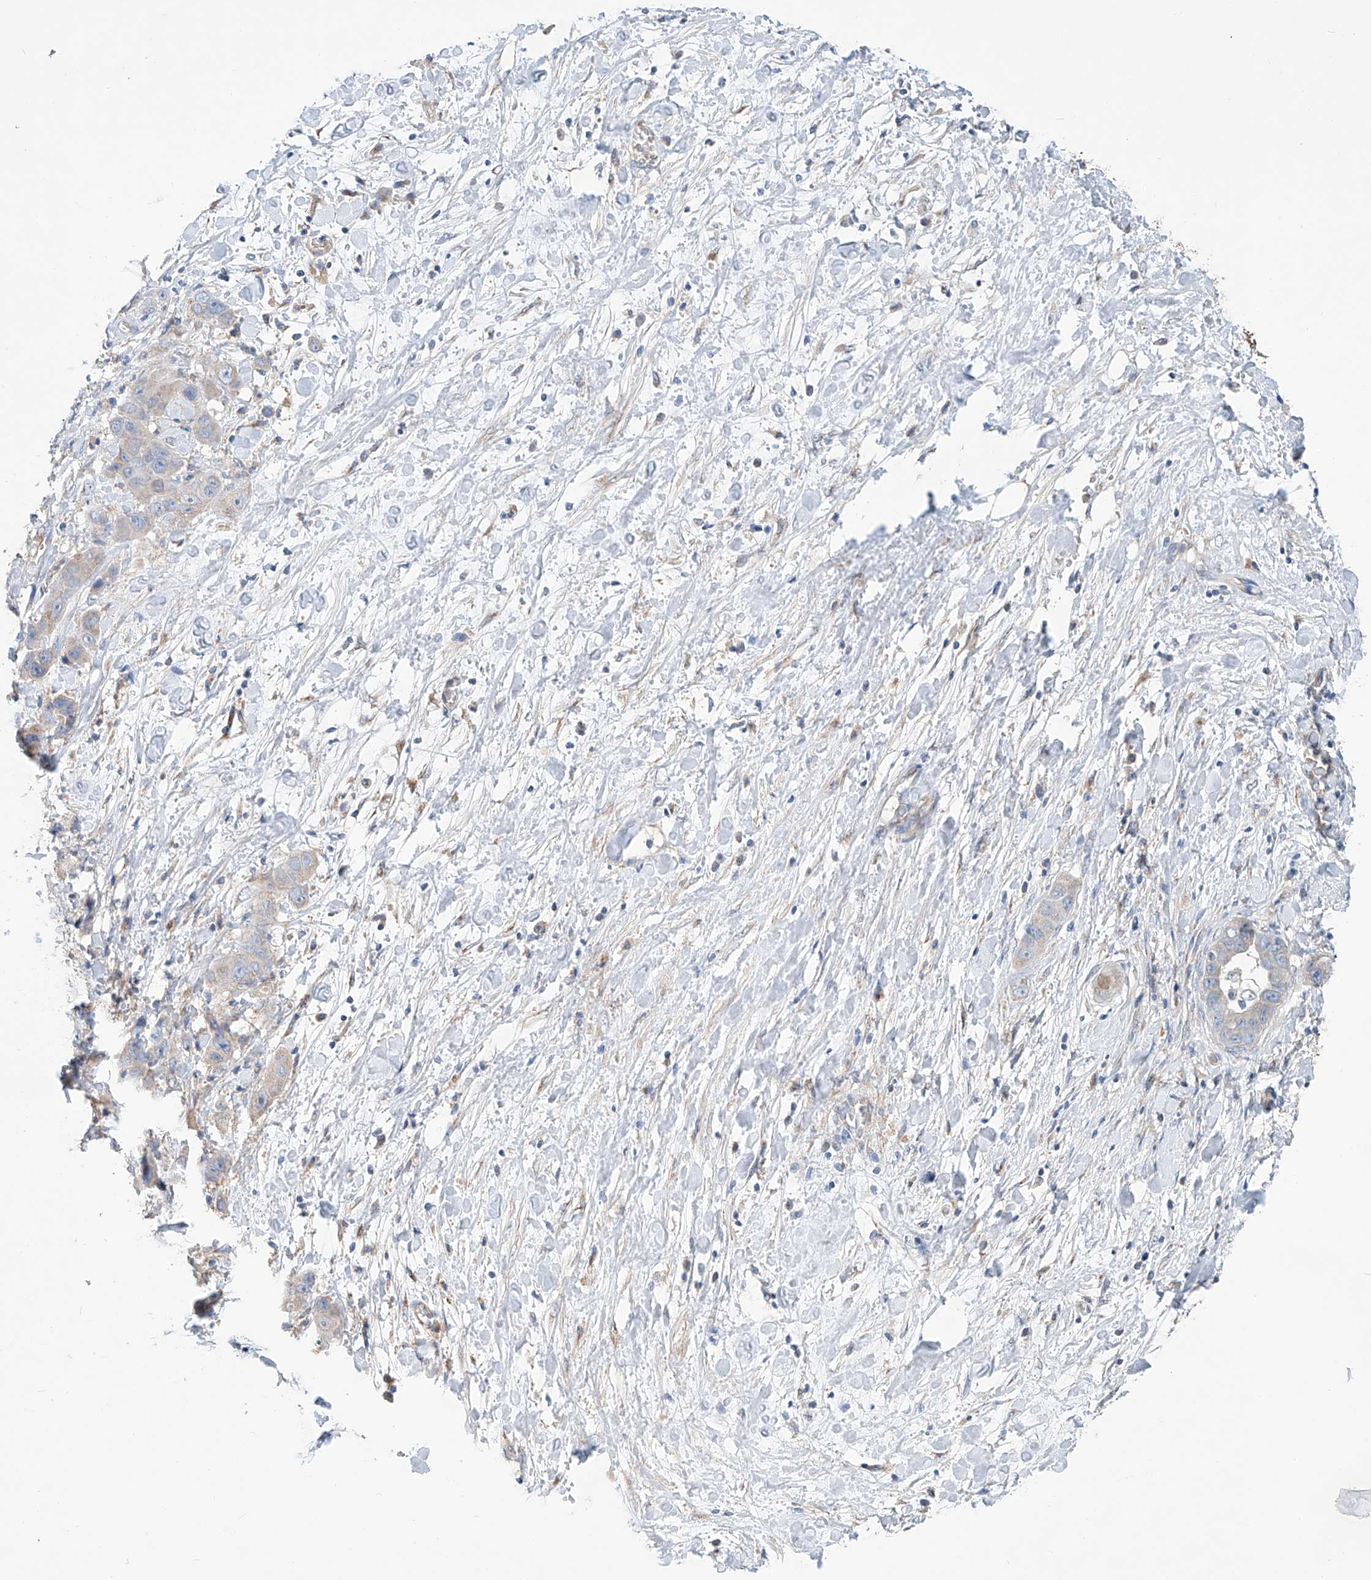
{"staining": {"intensity": "negative", "quantity": "none", "location": "none"}, "tissue": "liver cancer", "cell_type": "Tumor cells", "image_type": "cancer", "snomed": [{"axis": "morphology", "description": "Cholangiocarcinoma"}, {"axis": "topography", "description": "Liver"}], "caption": "A high-resolution micrograph shows IHC staining of liver cholangiocarcinoma, which reveals no significant expression in tumor cells.", "gene": "SLC22A7", "patient": {"sex": "female", "age": 52}}